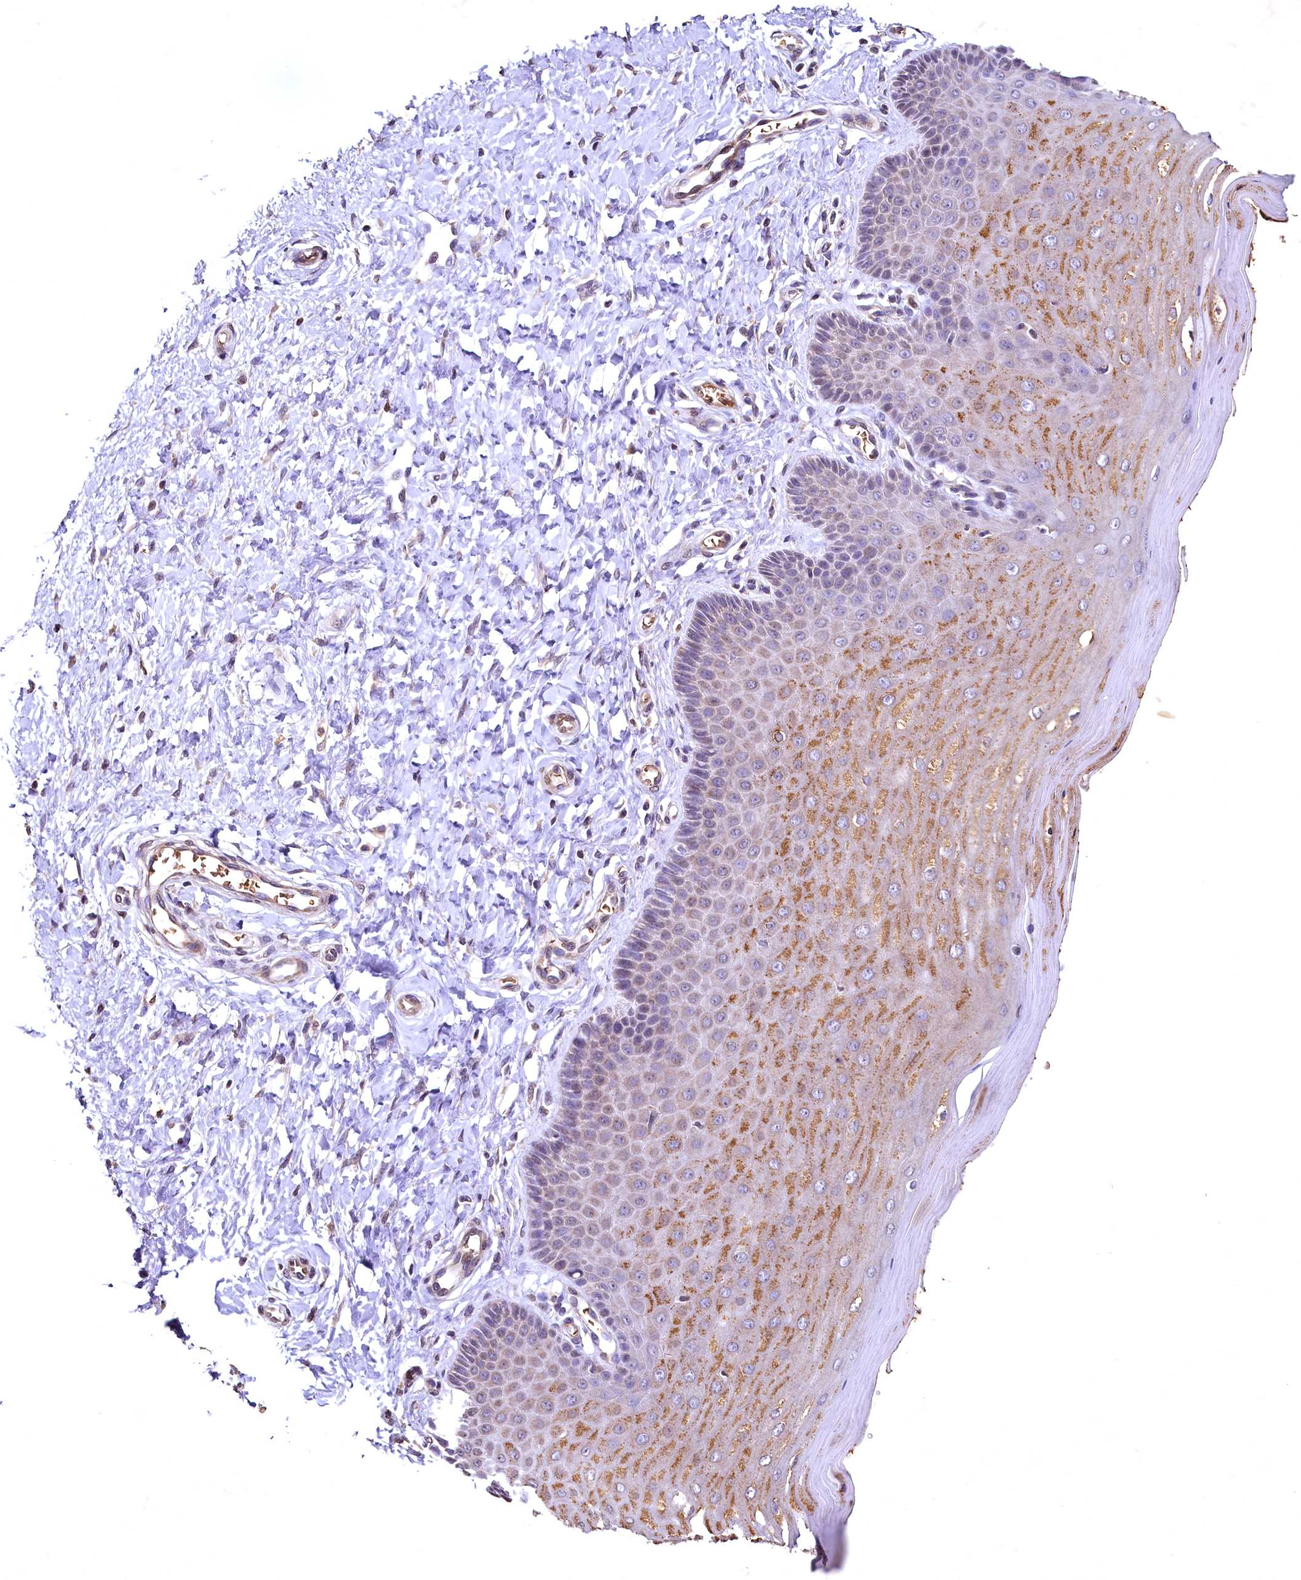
{"staining": {"intensity": "negative", "quantity": "none", "location": "none"}, "tissue": "cervix", "cell_type": "Glandular cells", "image_type": "normal", "snomed": [{"axis": "morphology", "description": "Normal tissue, NOS"}, {"axis": "topography", "description": "Cervix"}], "caption": "The histopathology image shows no staining of glandular cells in normal cervix.", "gene": "SPTA1", "patient": {"sex": "female", "age": 55}}